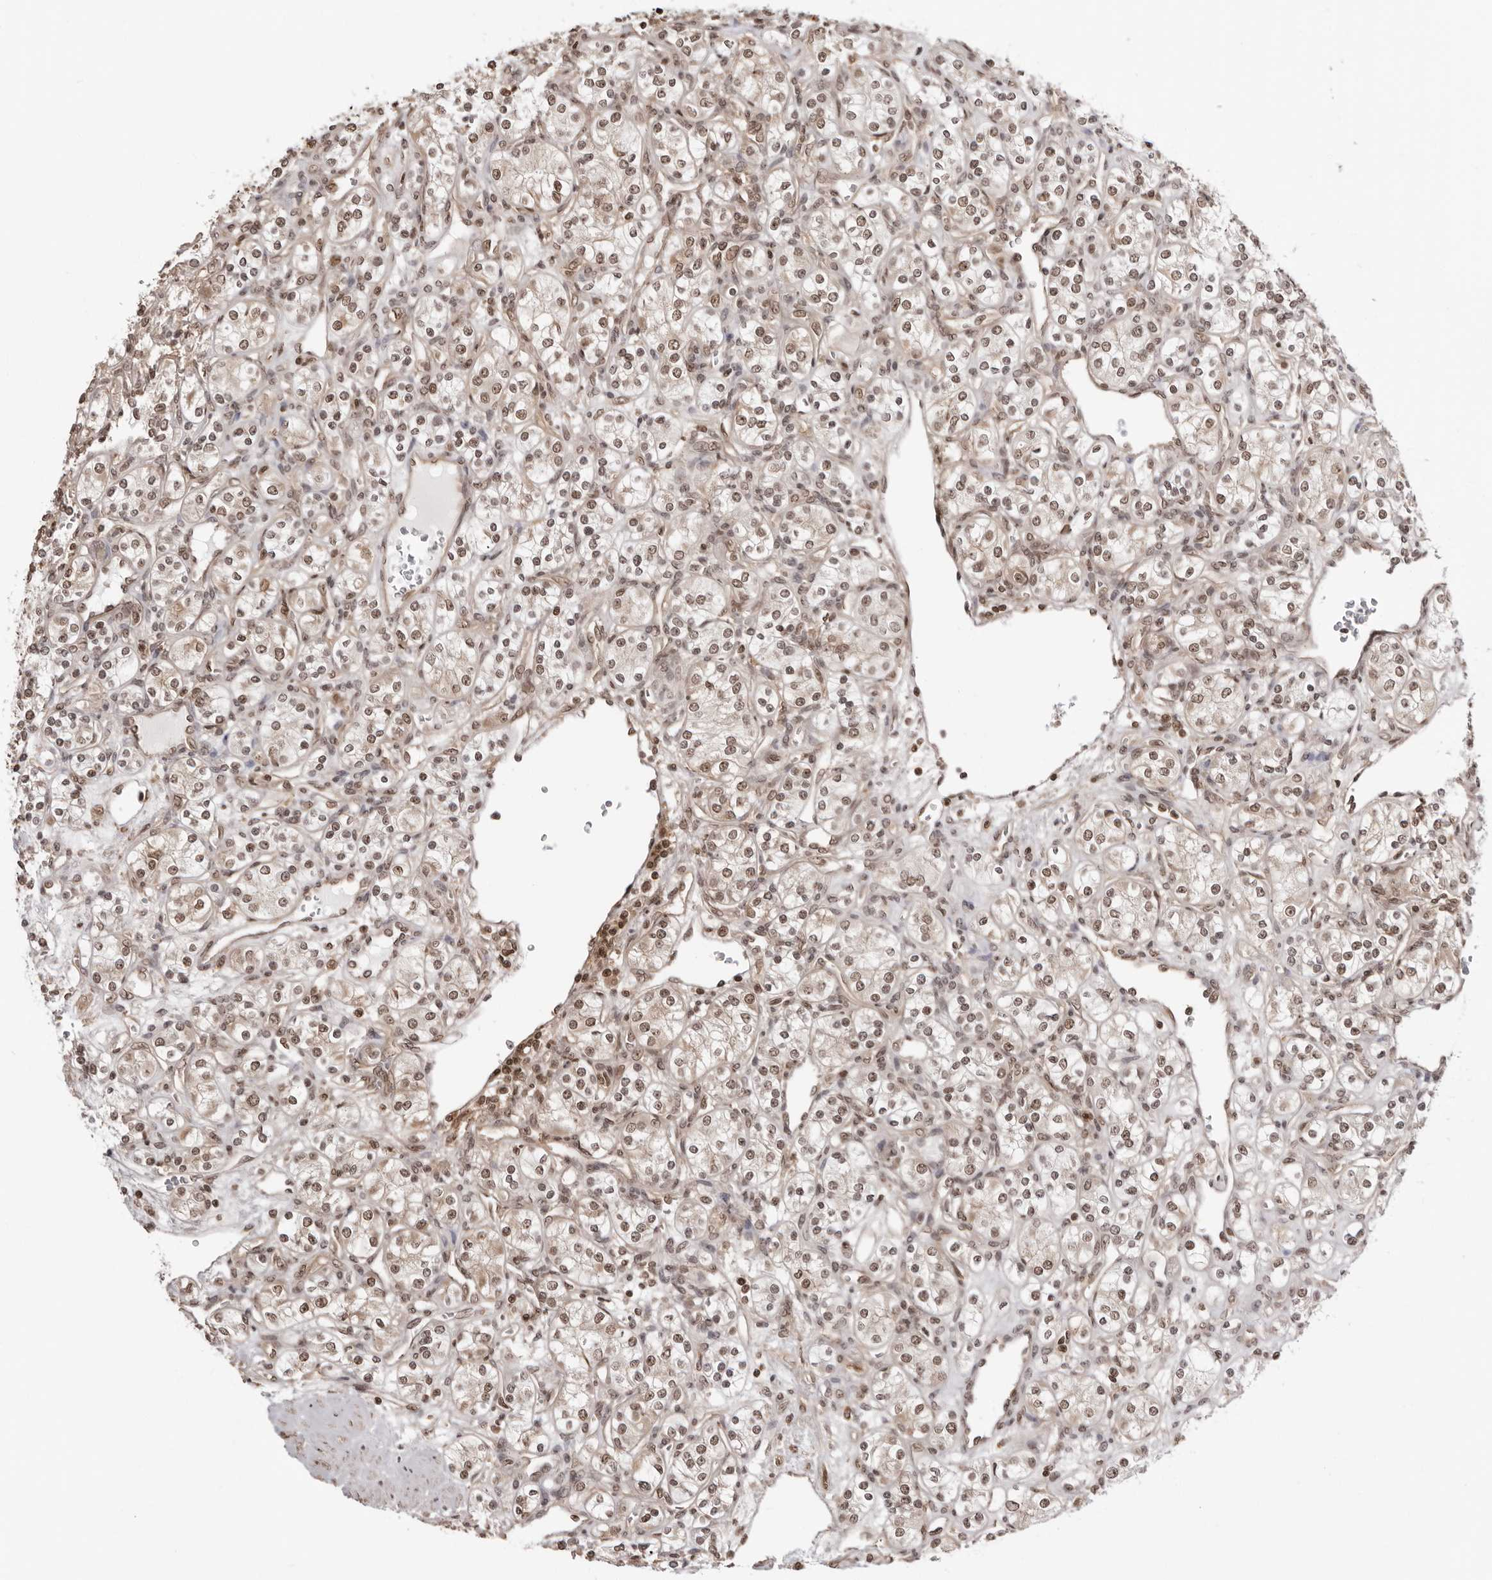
{"staining": {"intensity": "weak", "quantity": ">75%", "location": "nuclear"}, "tissue": "renal cancer", "cell_type": "Tumor cells", "image_type": "cancer", "snomed": [{"axis": "morphology", "description": "Adenocarcinoma, NOS"}, {"axis": "topography", "description": "Kidney"}], "caption": "Immunohistochemistry (IHC) of human renal cancer (adenocarcinoma) demonstrates low levels of weak nuclear staining in approximately >75% of tumor cells.", "gene": "SDE2", "patient": {"sex": "male", "age": 77}}